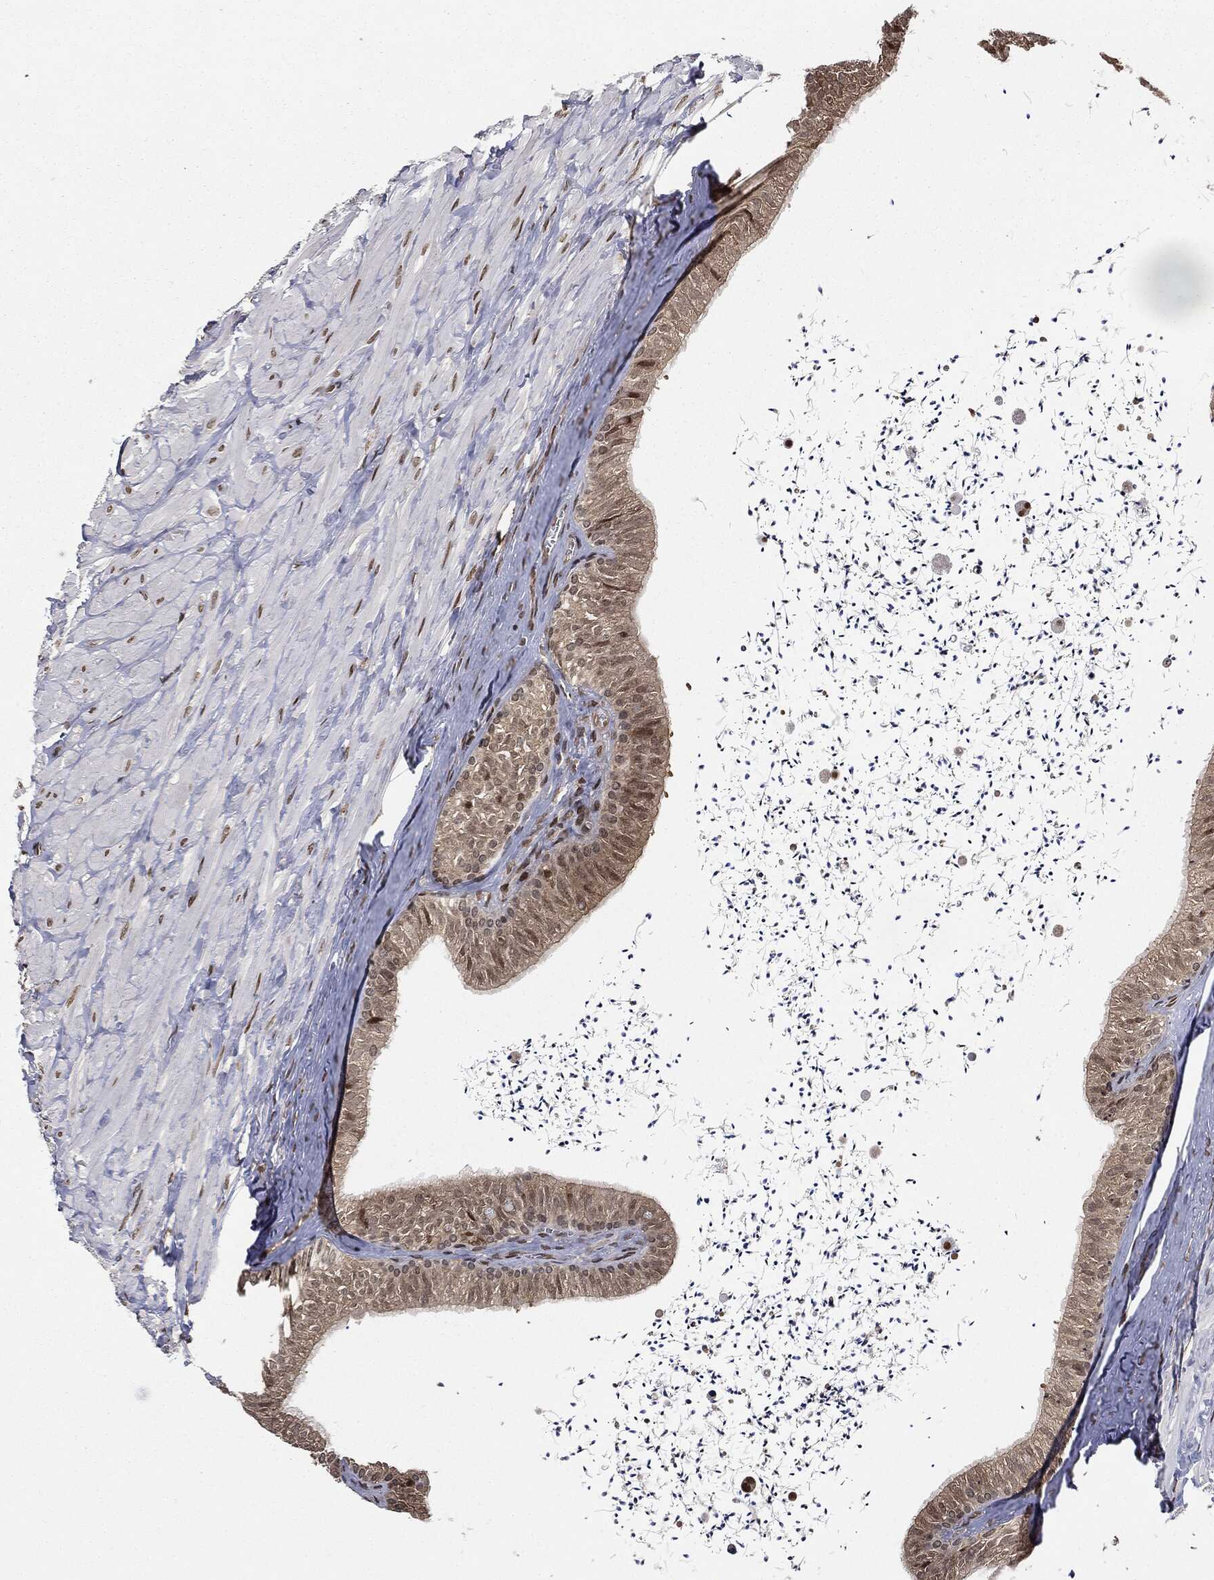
{"staining": {"intensity": "strong", "quantity": "<25%", "location": "nuclear"}, "tissue": "epididymis", "cell_type": "Glandular cells", "image_type": "normal", "snomed": [{"axis": "morphology", "description": "Normal tissue, NOS"}, {"axis": "topography", "description": "Epididymis"}], "caption": "The micrograph exhibits immunohistochemical staining of benign epididymis. There is strong nuclear positivity is present in approximately <25% of glandular cells.", "gene": "TBC1D22A", "patient": {"sex": "male", "age": 32}}